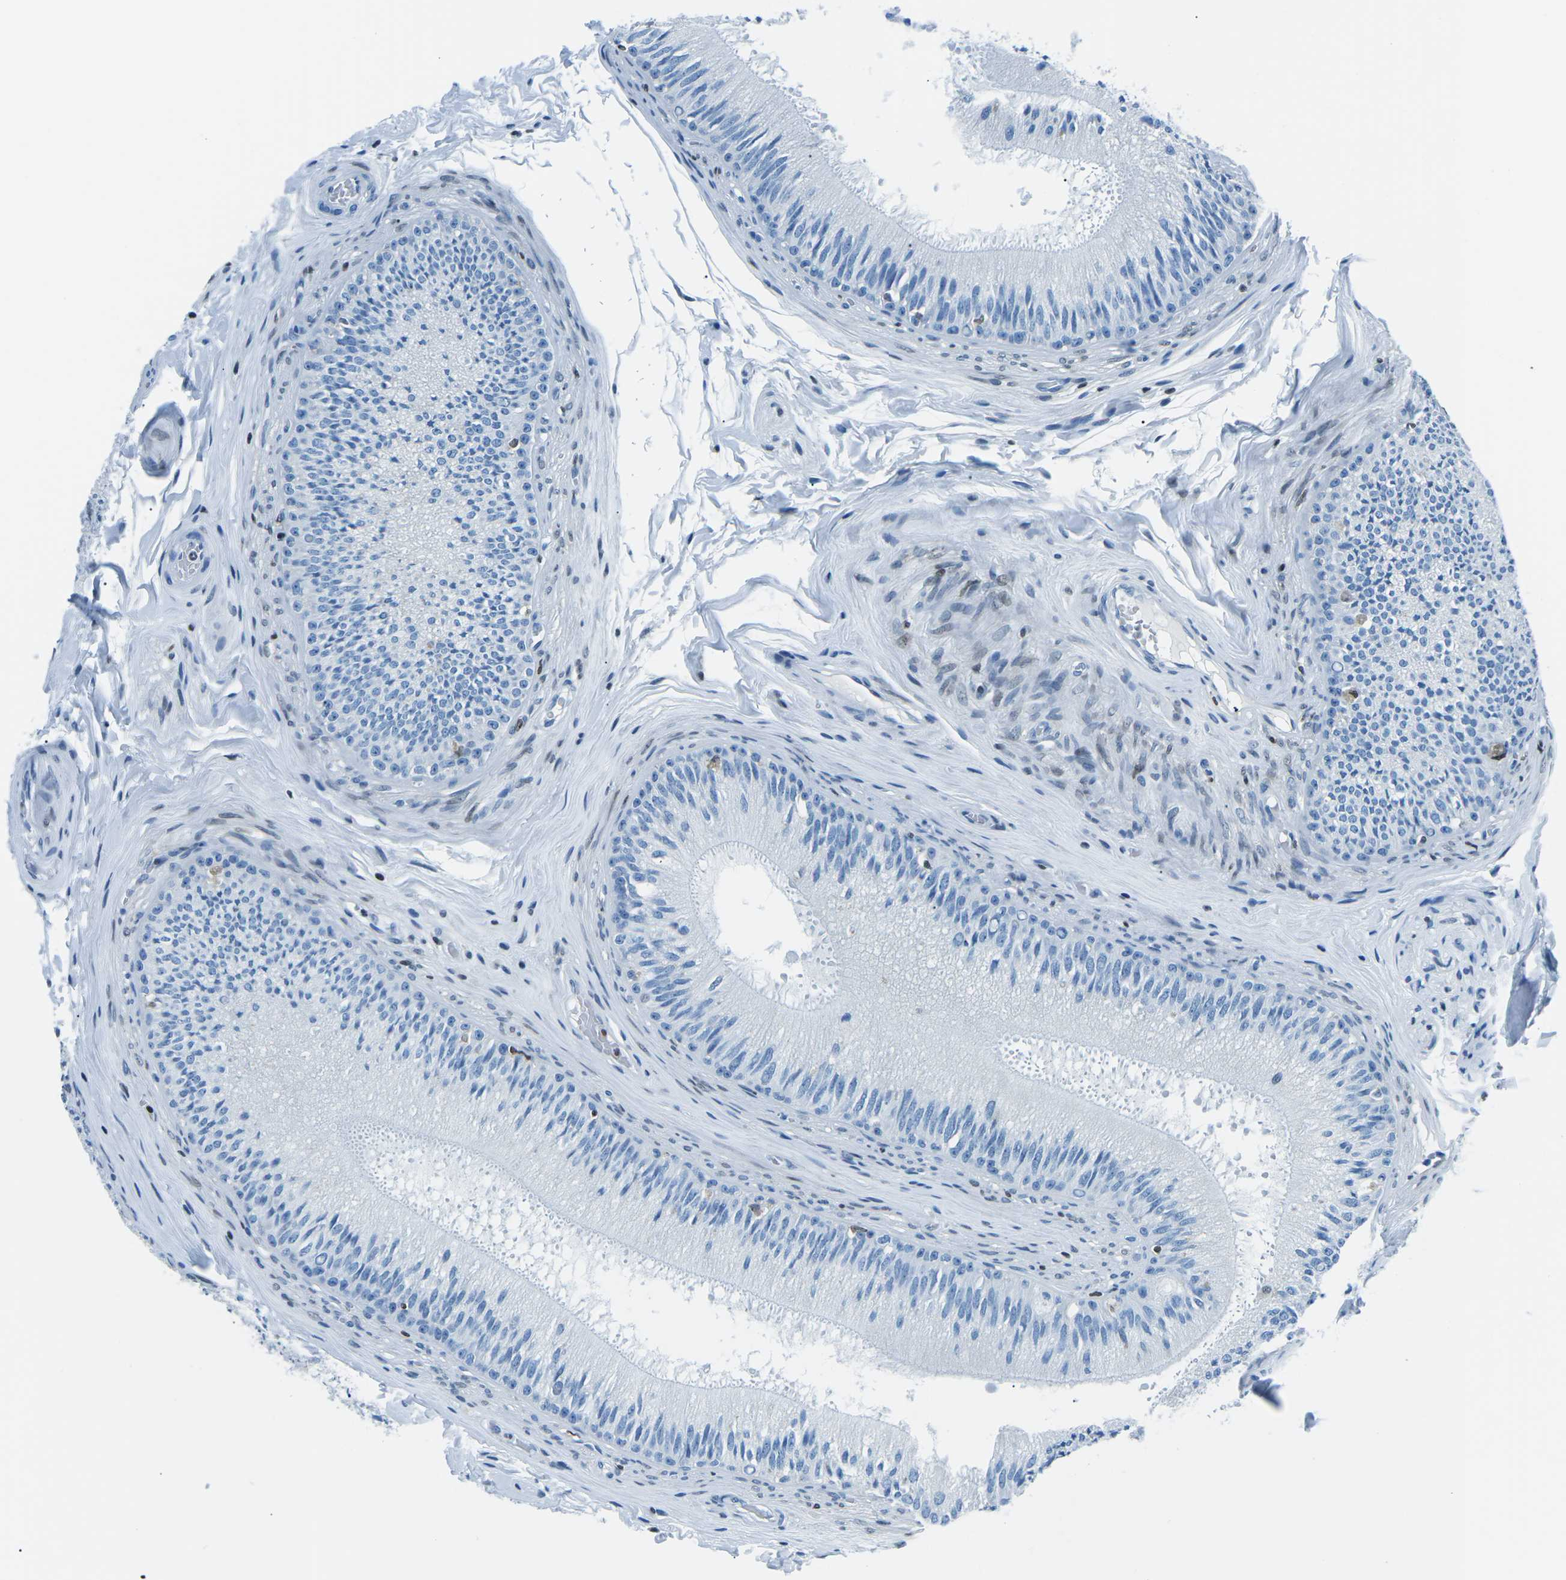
{"staining": {"intensity": "negative", "quantity": "none", "location": "none"}, "tissue": "epididymis", "cell_type": "Glandular cells", "image_type": "normal", "snomed": [{"axis": "morphology", "description": "Normal tissue, NOS"}, {"axis": "topography", "description": "Testis"}, {"axis": "topography", "description": "Epididymis"}], "caption": "A high-resolution micrograph shows immunohistochemistry staining of unremarkable epididymis, which displays no significant expression in glandular cells. Brightfield microscopy of immunohistochemistry (IHC) stained with DAB (brown) and hematoxylin (blue), captured at high magnification.", "gene": "CELF2", "patient": {"sex": "male", "age": 36}}